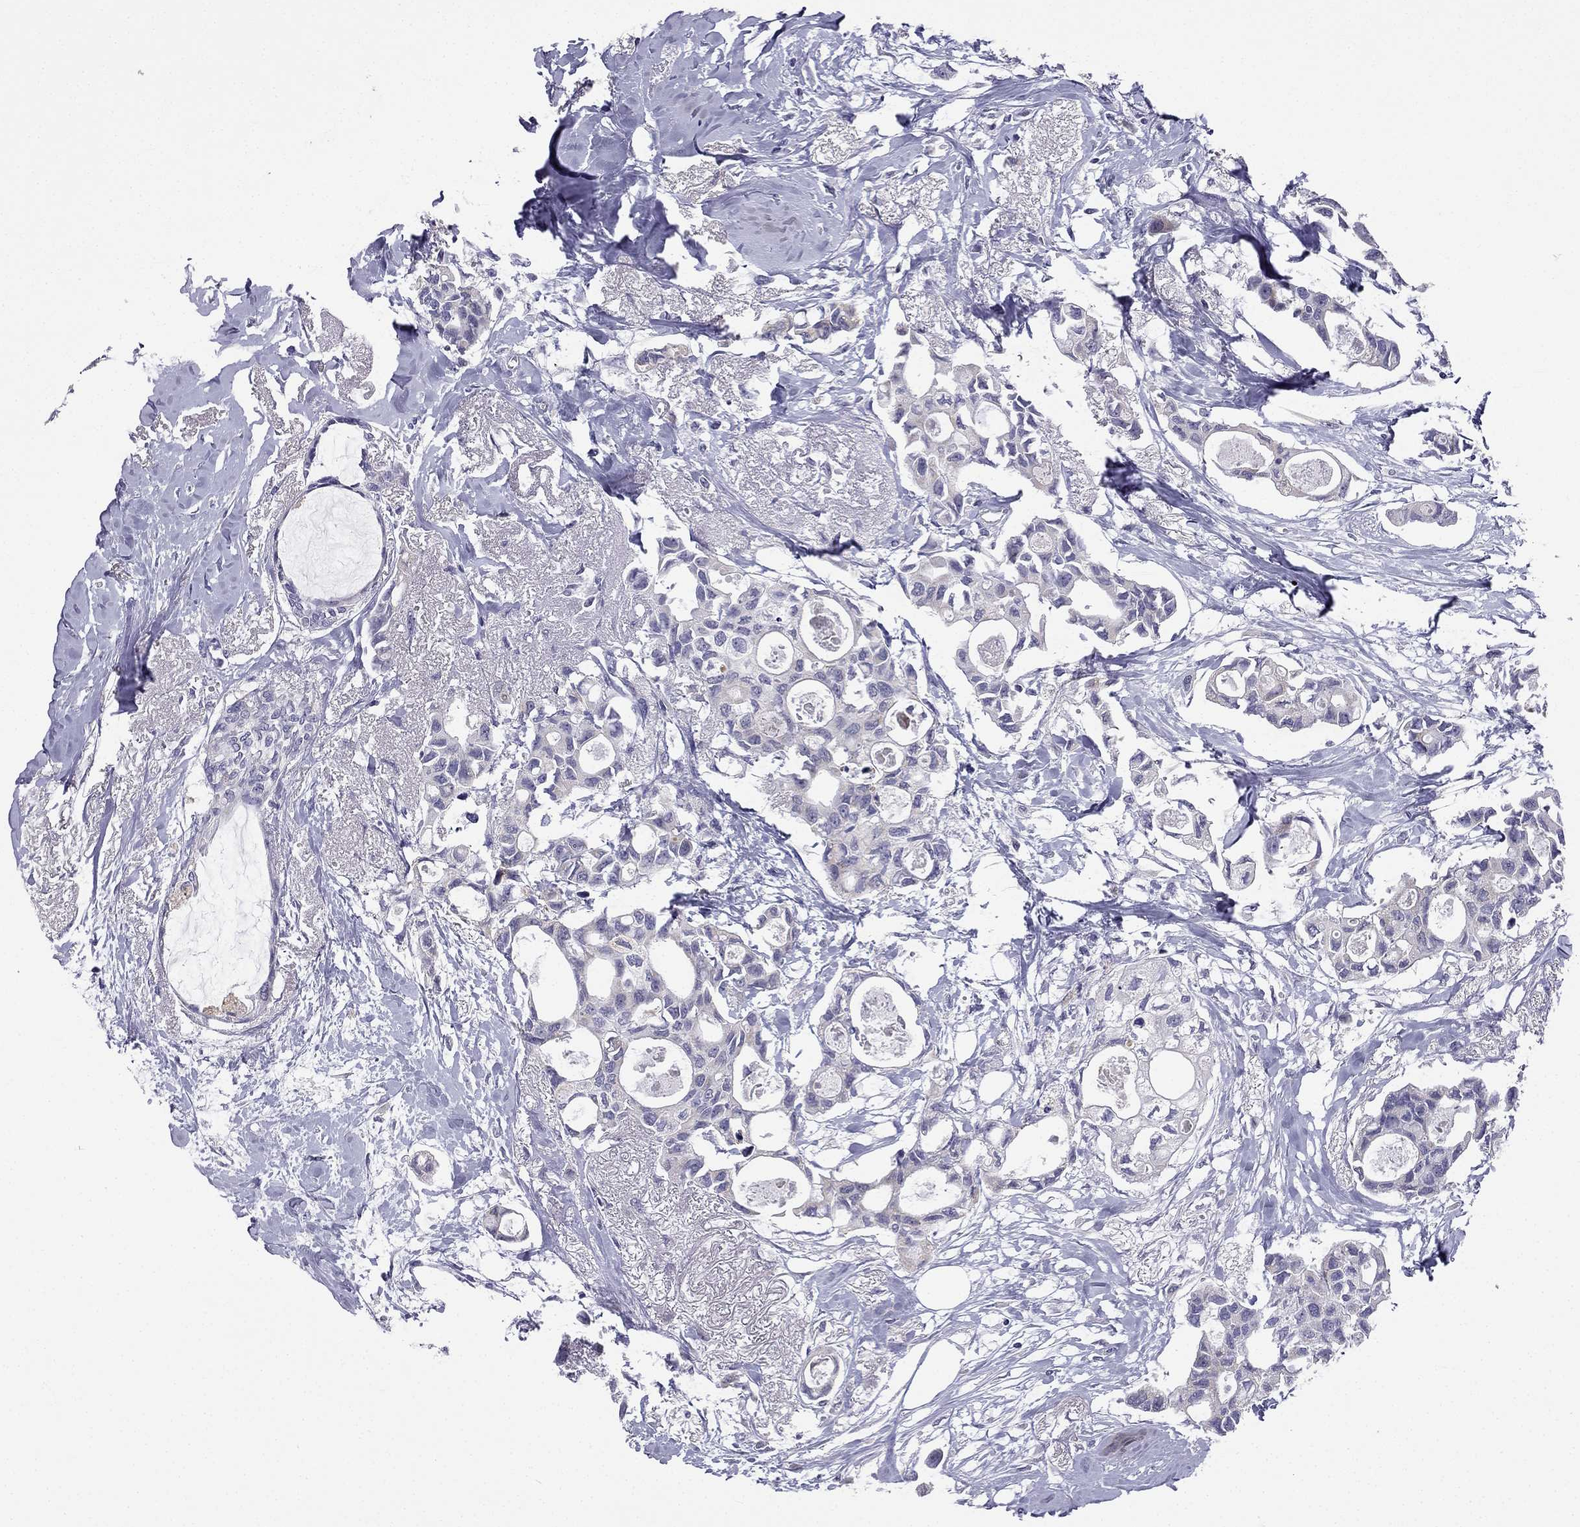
{"staining": {"intensity": "negative", "quantity": "none", "location": "none"}, "tissue": "breast cancer", "cell_type": "Tumor cells", "image_type": "cancer", "snomed": [{"axis": "morphology", "description": "Duct carcinoma"}, {"axis": "topography", "description": "Breast"}], "caption": "Breast cancer stained for a protein using immunohistochemistry (IHC) displays no expression tumor cells.", "gene": "C5orf49", "patient": {"sex": "female", "age": 83}}